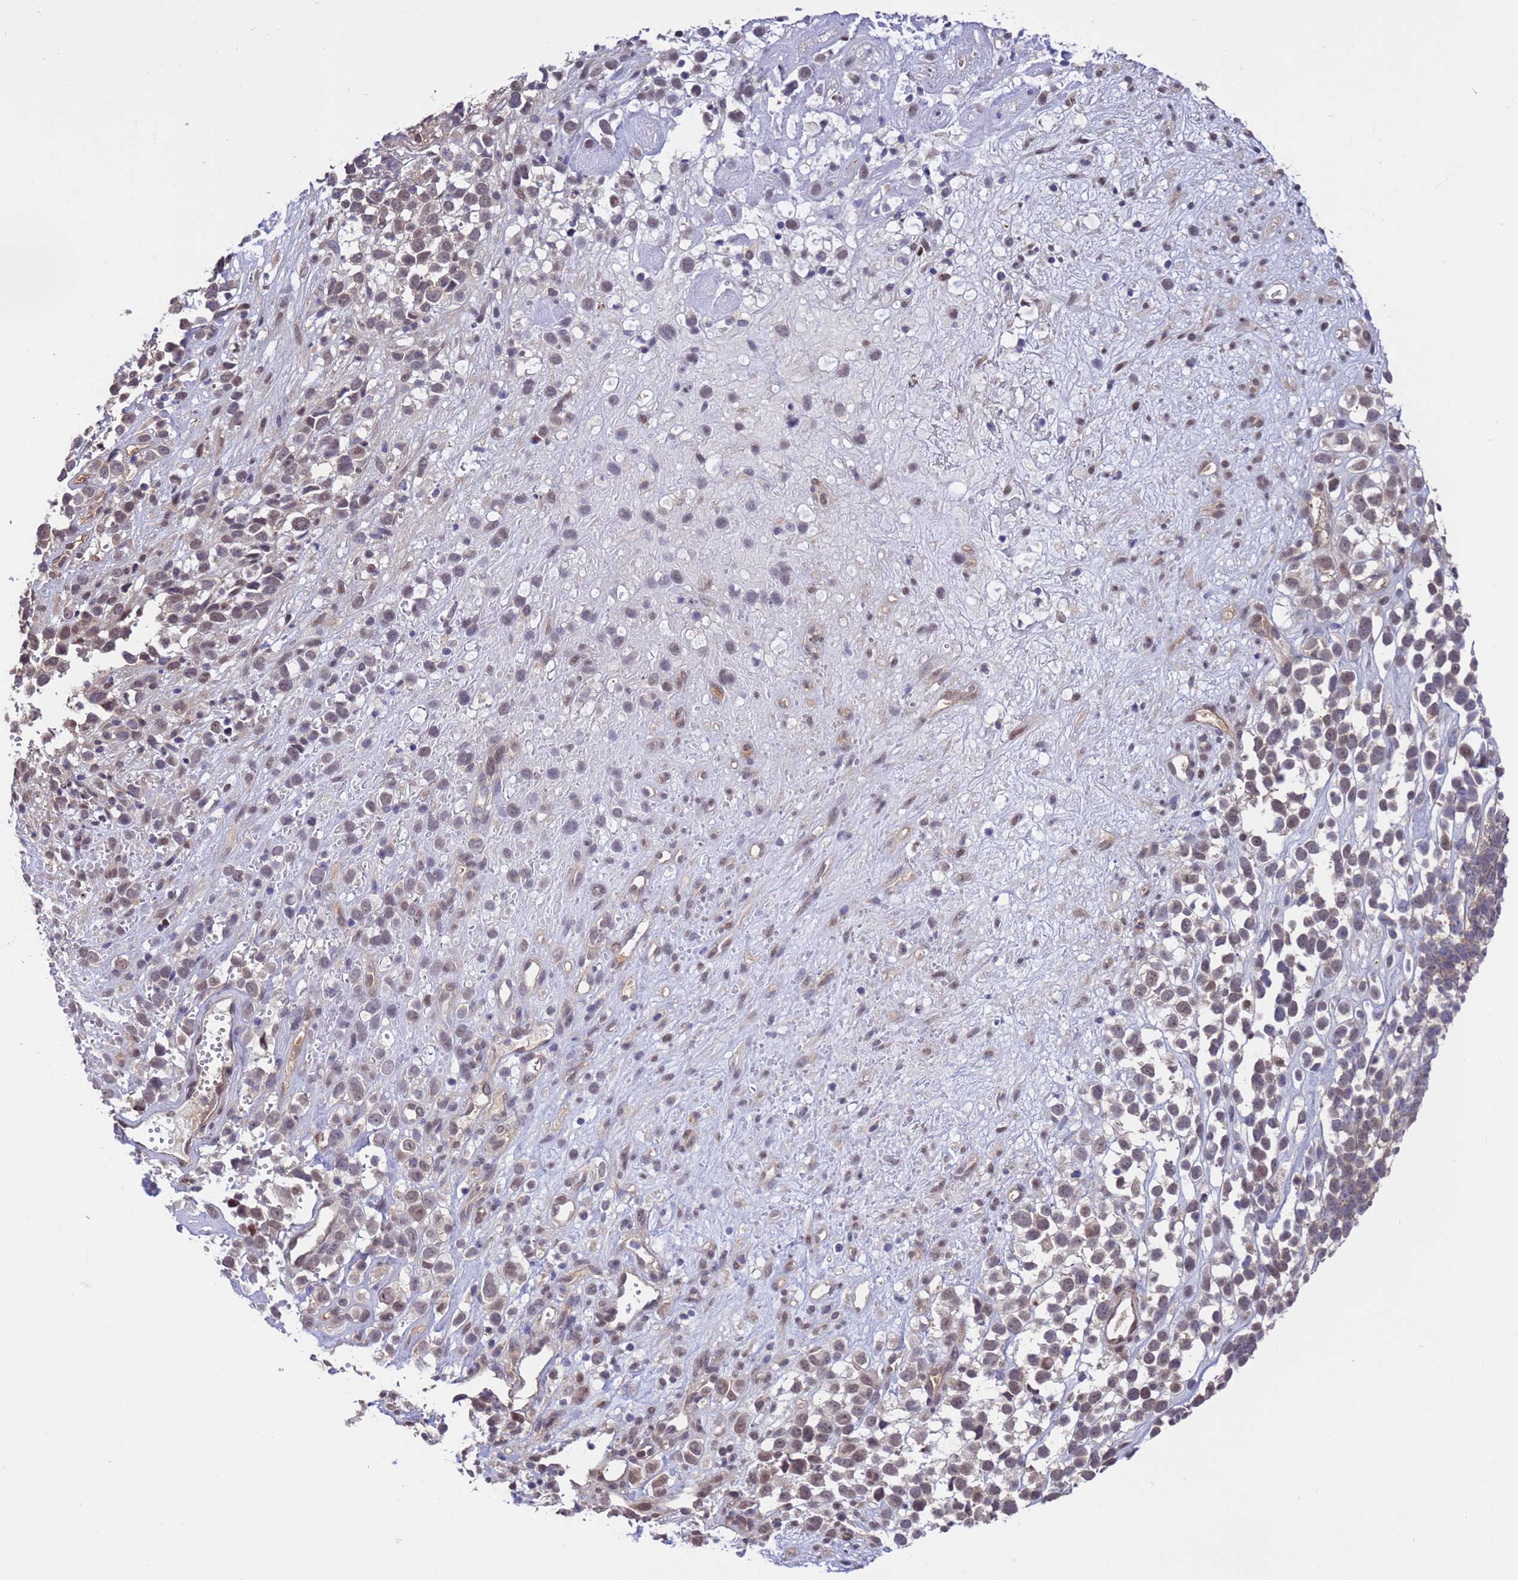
{"staining": {"intensity": "weak", "quantity": "25%-75%", "location": "nuclear"}, "tissue": "melanoma", "cell_type": "Tumor cells", "image_type": "cancer", "snomed": [{"axis": "morphology", "description": "Malignant melanoma, NOS"}, {"axis": "topography", "description": "Nose, NOS"}], "caption": "Protein analysis of malignant melanoma tissue displays weak nuclear positivity in about 25%-75% of tumor cells.", "gene": "ZFP69B", "patient": {"sex": "female", "age": 48}}